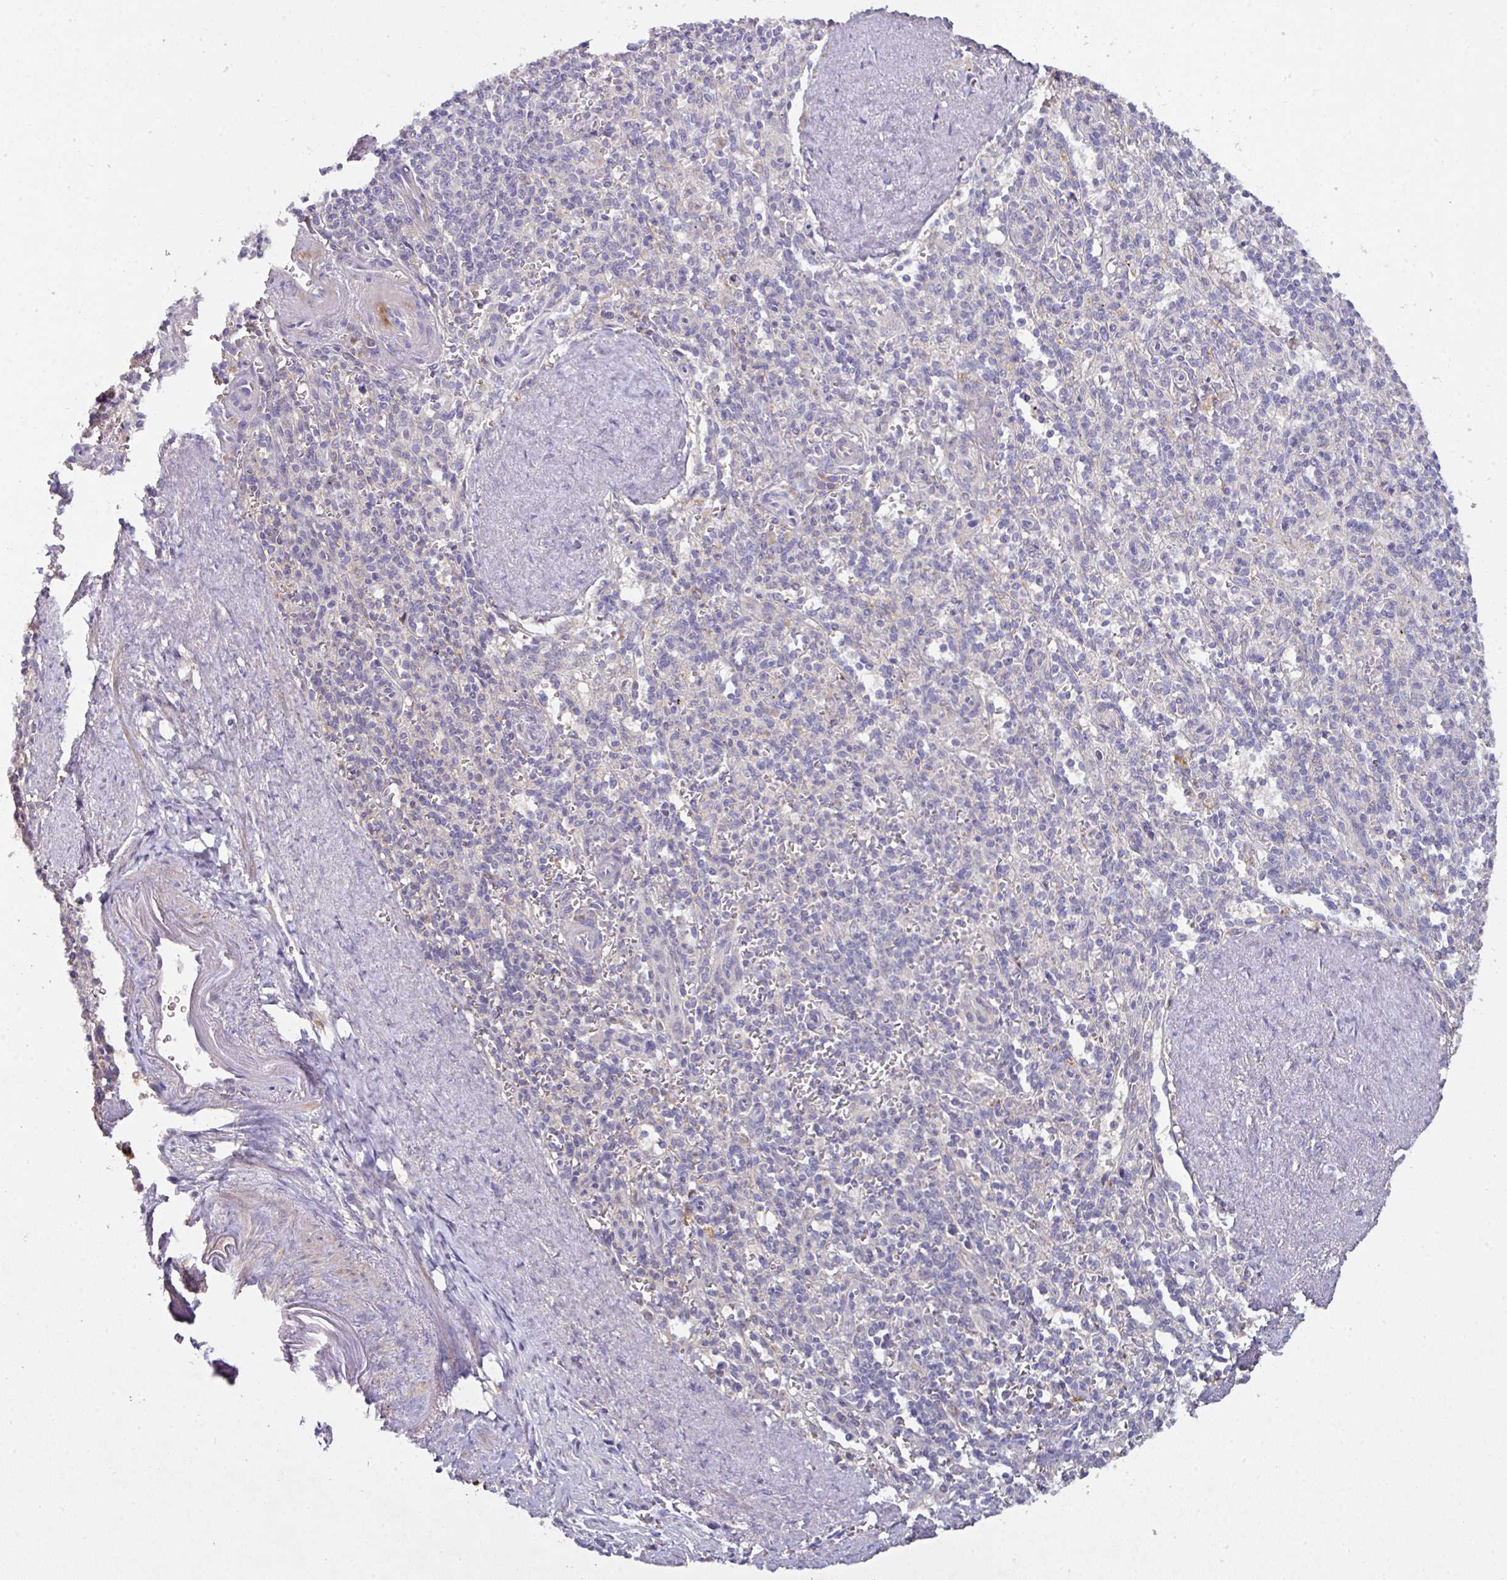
{"staining": {"intensity": "negative", "quantity": "none", "location": "none"}, "tissue": "spleen", "cell_type": "Cells in red pulp", "image_type": "normal", "snomed": [{"axis": "morphology", "description": "Normal tissue, NOS"}, {"axis": "topography", "description": "Spleen"}], "caption": "The immunohistochemistry (IHC) histopathology image has no significant positivity in cells in red pulp of spleen.", "gene": "AEBP2", "patient": {"sex": "female", "age": 70}}